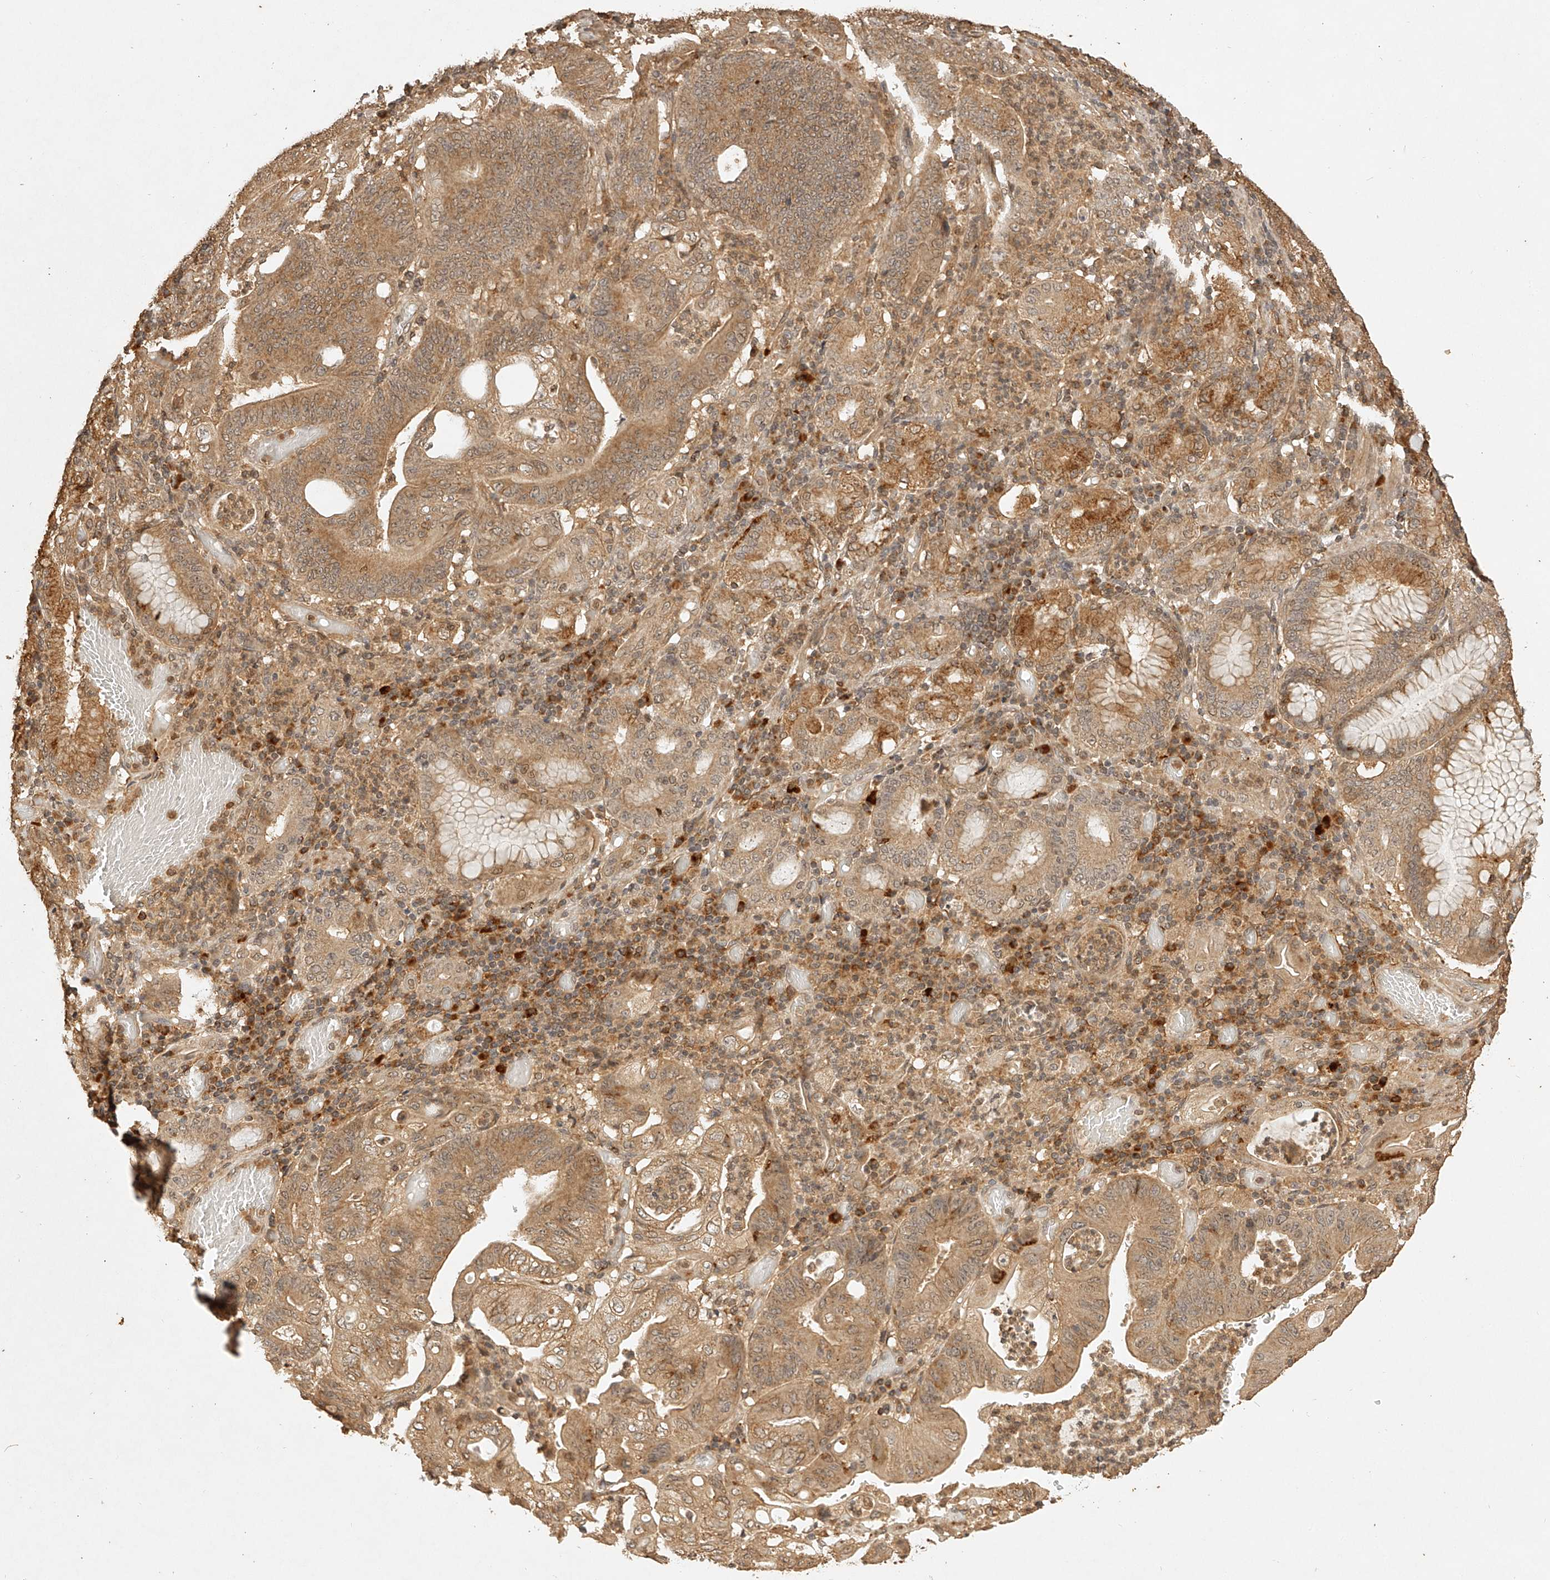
{"staining": {"intensity": "moderate", "quantity": ">75%", "location": "cytoplasmic/membranous"}, "tissue": "stomach cancer", "cell_type": "Tumor cells", "image_type": "cancer", "snomed": [{"axis": "morphology", "description": "Adenocarcinoma, NOS"}, {"axis": "topography", "description": "Stomach"}], "caption": "This is a histology image of IHC staining of stomach cancer, which shows moderate expression in the cytoplasmic/membranous of tumor cells.", "gene": "BCL2L11", "patient": {"sex": "female", "age": 73}}